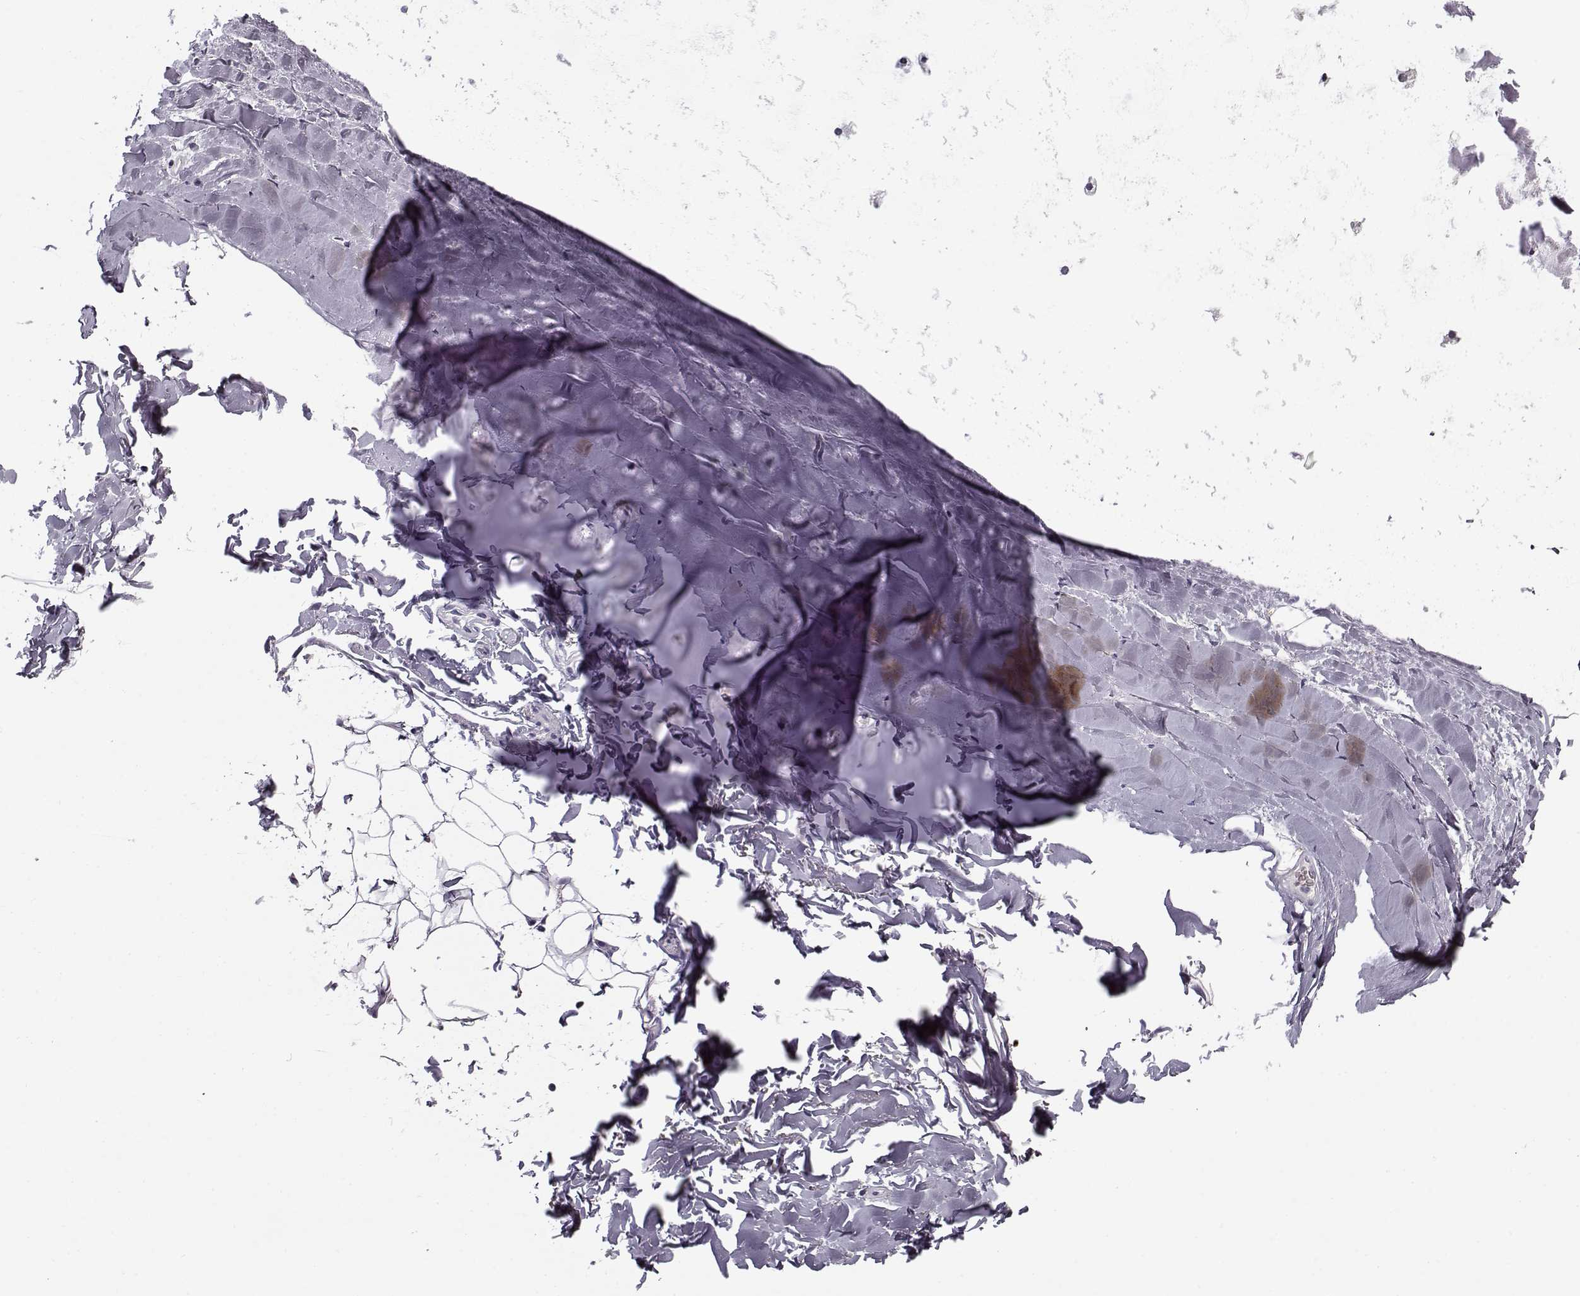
{"staining": {"intensity": "negative", "quantity": "none", "location": "none"}, "tissue": "soft tissue", "cell_type": "Chondrocytes", "image_type": "normal", "snomed": [{"axis": "morphology", "description": "Normal tissue, NOS"}, {"axis": "topography", "description": "Lymph node"}, {"axis": "topography", "description": "Bronchus"}], "caption": "Soft tissue was stained to show a protein in brown. There is no significant positivity in chondrocytes. (Brightfield microscopy of DAB immunohistochemistry at high magnification).", "gene": "SNCA", "patient": {"sex": "female", "age": 70}}